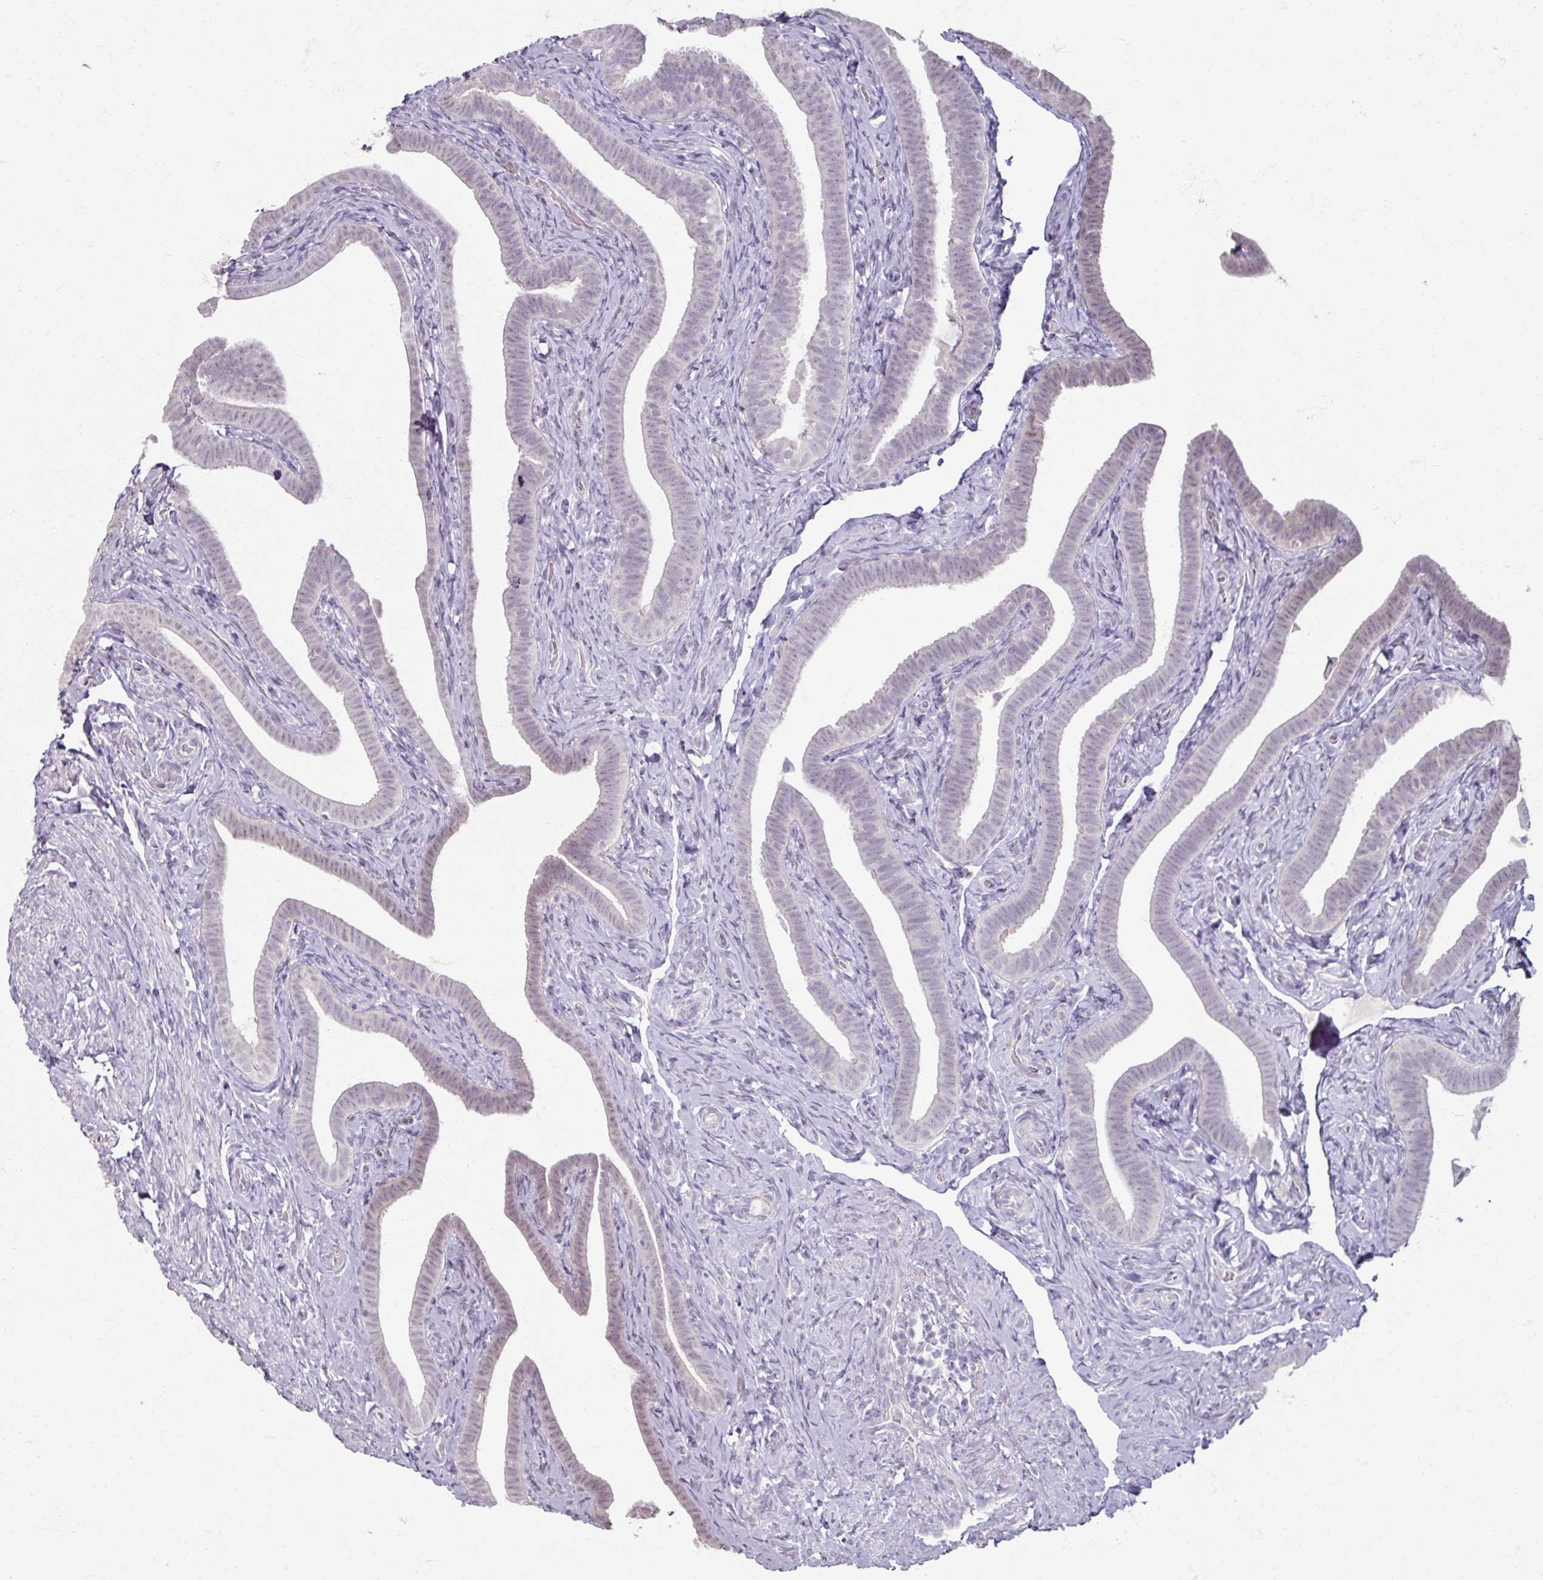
{"staining": {"intensity": "negative", "quantity": "none", "location": "none"}, "tissue": "fallopian tube", "cell_type": "Glandular cells", "image_type": "normal", "snomed": [{"axis": "morphology", "description": "Normal tissue, NOS"}, {"axis": "topography", "description": "Fallopian tube"}], "caption": "A histopathology image of fallopian tube stained for a protein displays no brown staining in glandular cells.", "gene": "SOX11", "patient": {"sex": "female", "age": 69}}